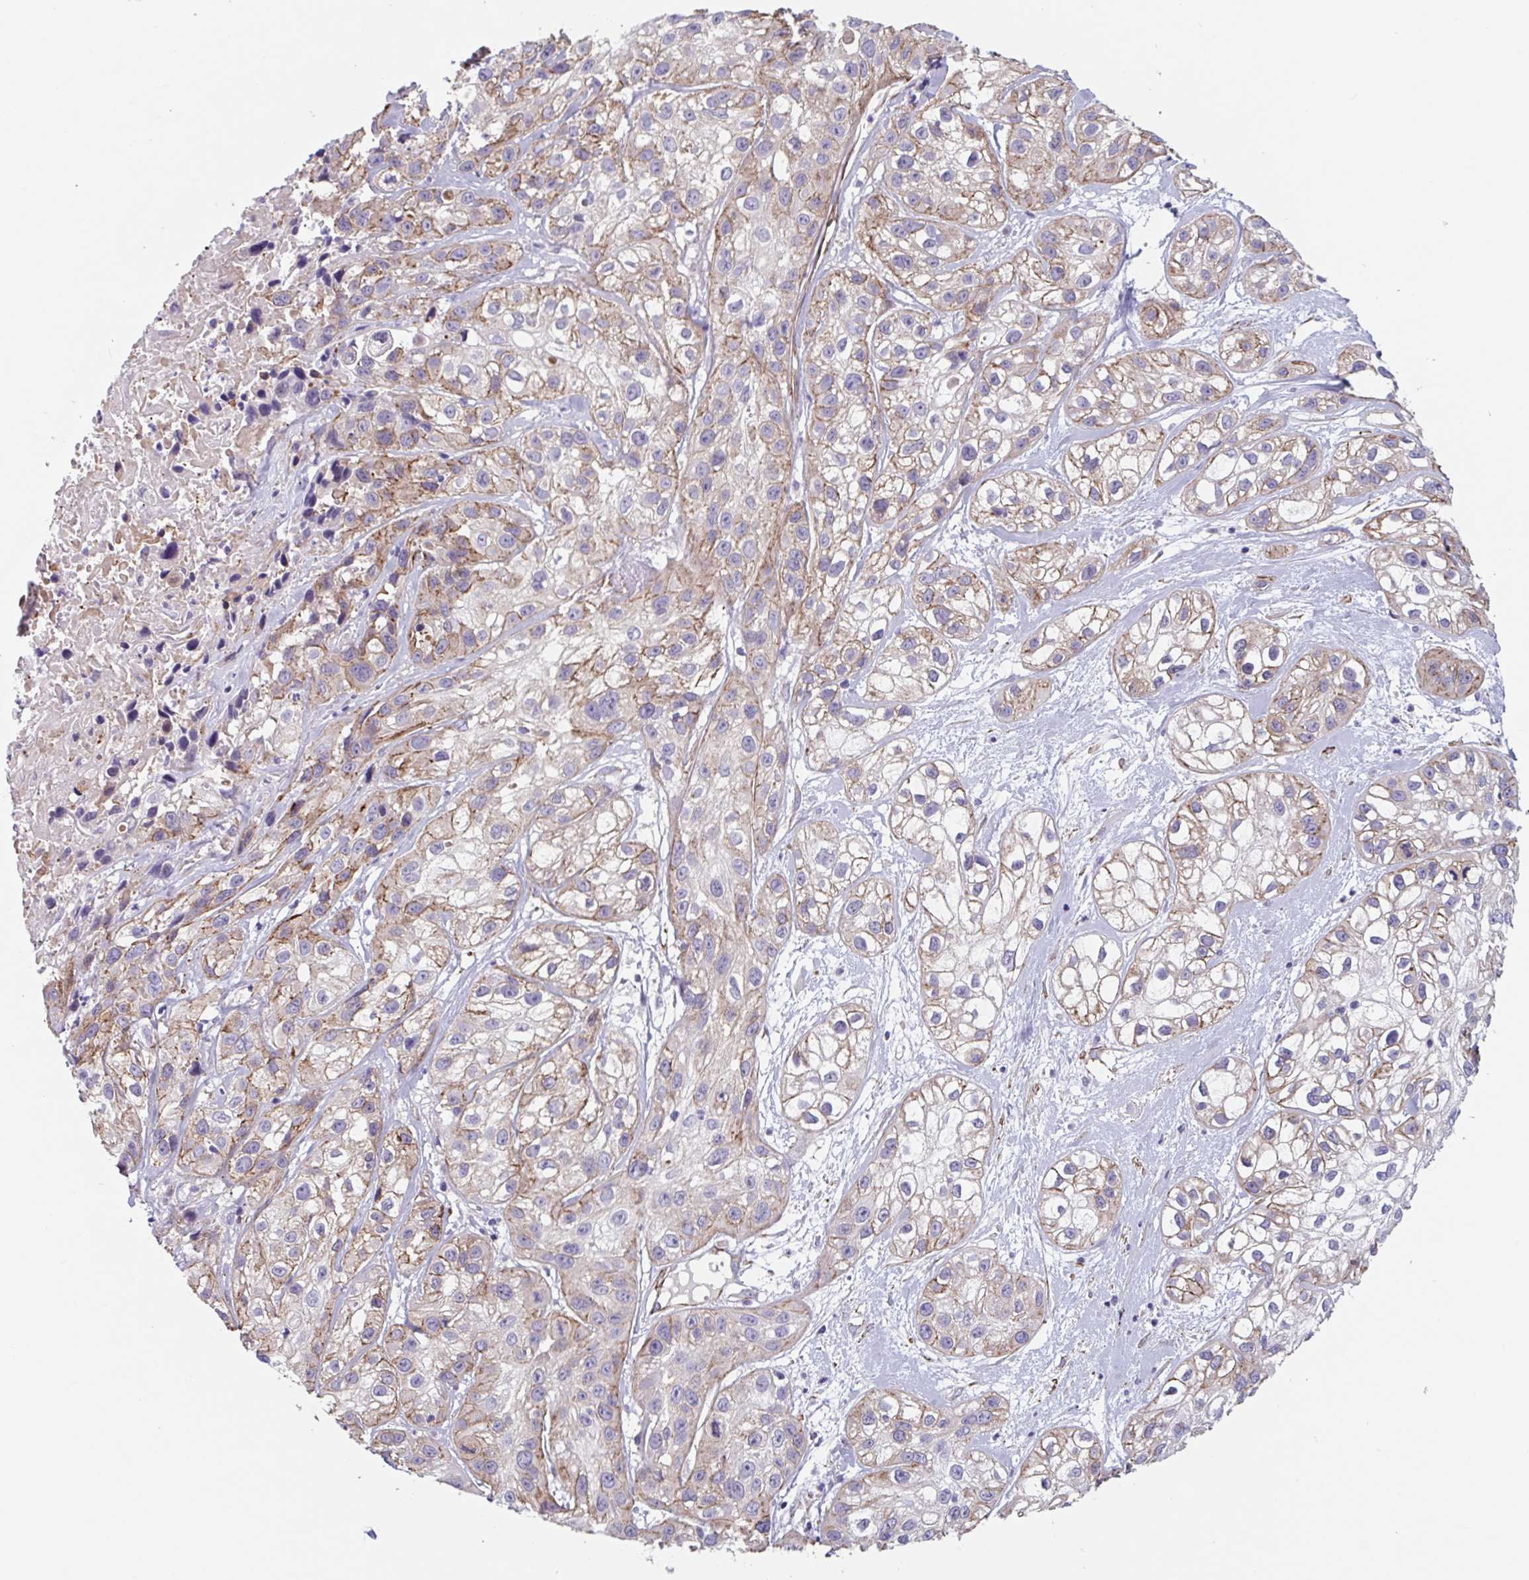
{"staining": {"intensity": "moderate", "quantity": "25%-75%", "location": "cytoplasmic/membranous"}, "tissue": "skin cancer", "cell_type": "Tumor cells", "image_type": "cancer", "snomed": [{"axis": "morphology", "description": "Squamous cell carcinoma, NOS"}, {"axis": "topography", "description": "Skin"}], "caption": "Moderate cytoplasmic/membranous staining for a protein is seen in approximately 25%-75% of tumor cells of squamous cell carcinoma (skin) using immunohistochemistry (IHC).", "gene": "CITED4", "patient": {"sex": "male", "age": 82}}